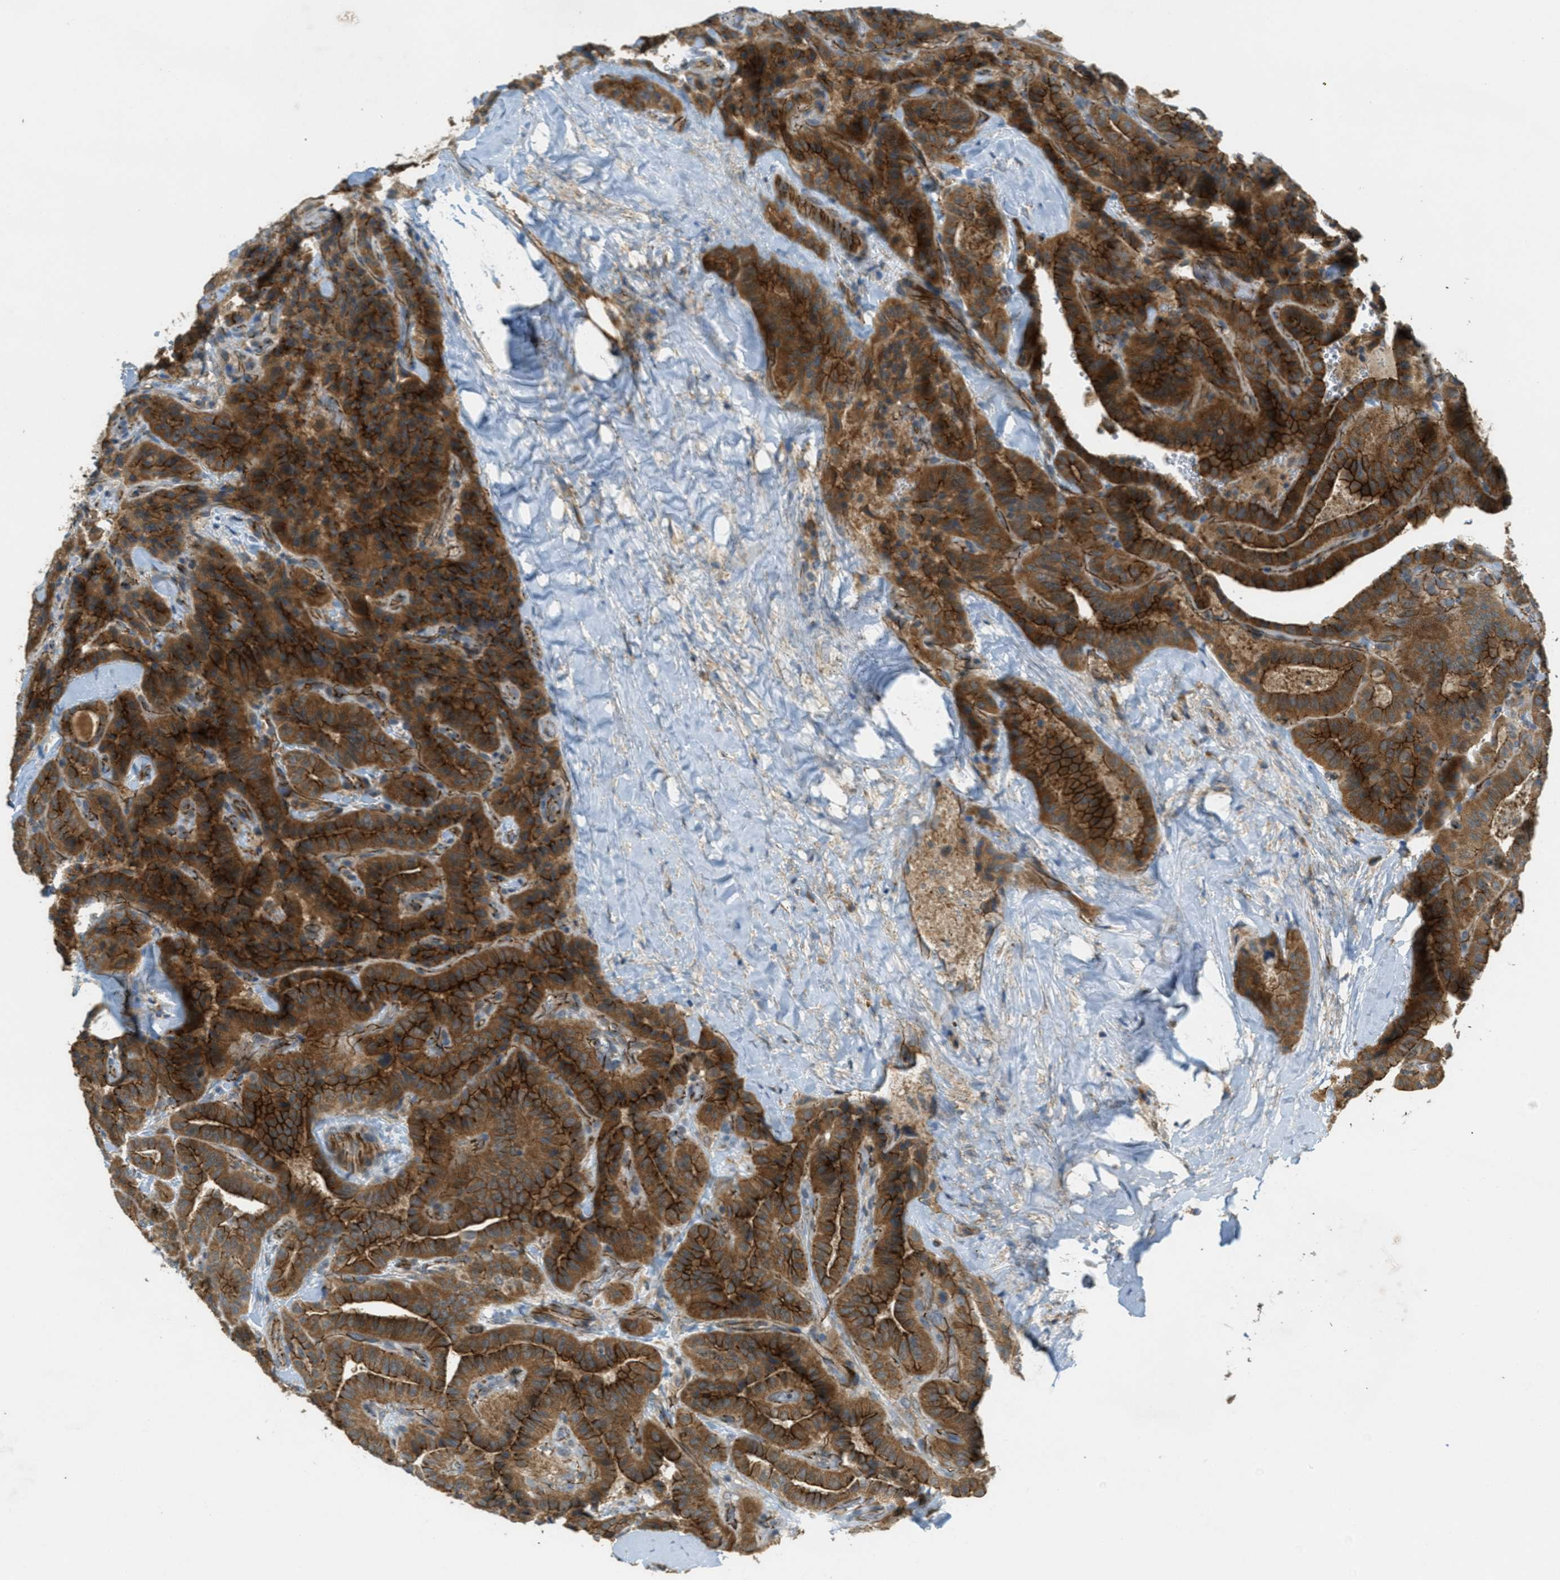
{"staining": {"intensity": "strong", "quantity": ">75%", "location": "cytoplasmic/membranous"}, "tissue": "thyroid cancer", "cell_type": "Tumor cells", "image_type": "cancer", "snomed": [{"axis": "morphology", "description": "Papillary adenocarcinoma, NOS"}, {"axis": "topography", "description": "Thyroid gland"}], "caption": "This is a photomicrograph of IHC staining of thyroid cancer (papillary adenocarcinoma), which shows strong positivity in the cytoplasmic/membranous of tumor cells.", "gene": "JCAD", "patient": {"sex": "male", "age": 77}}